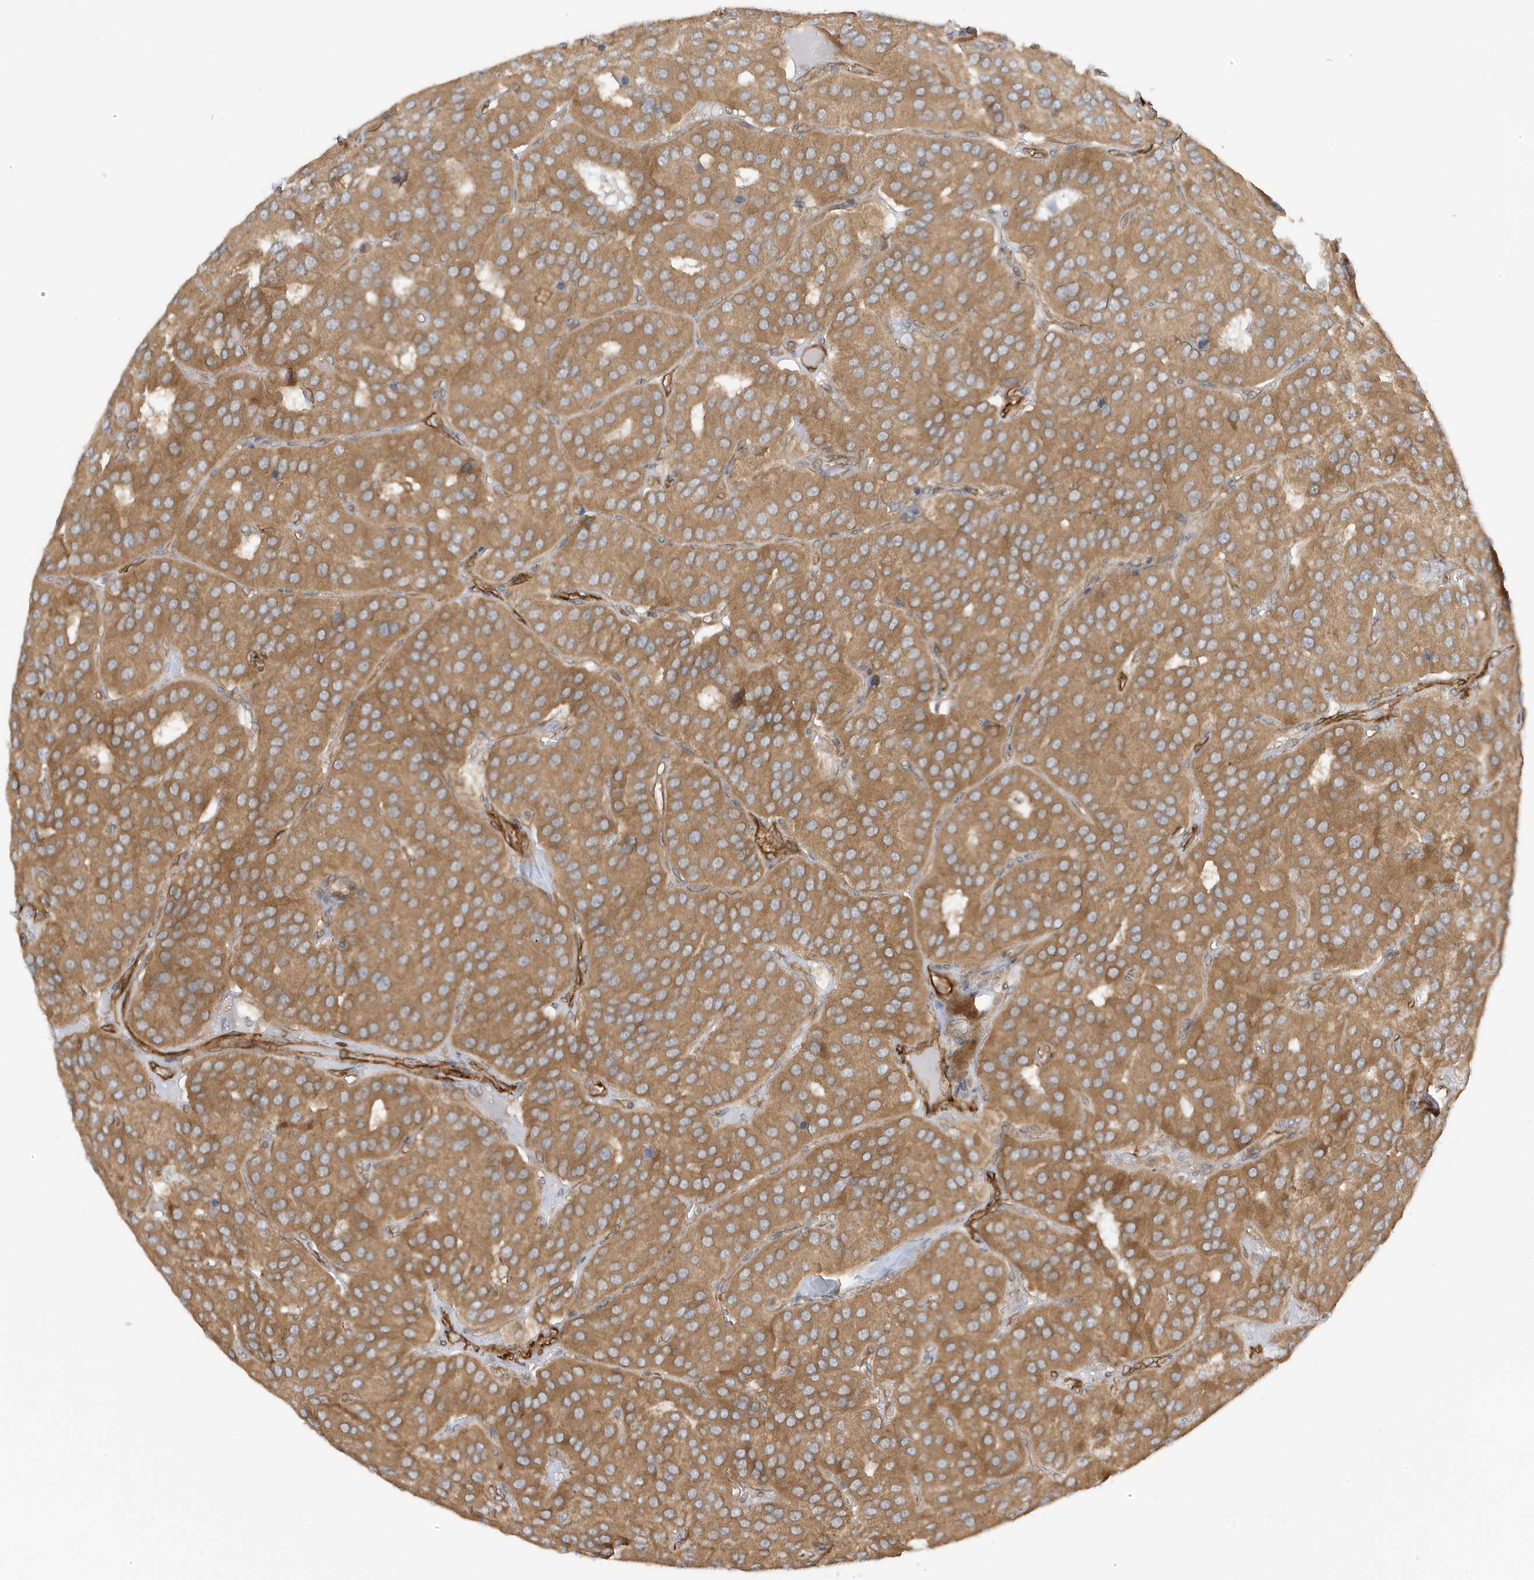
{"staining": {"intensity": "moderate", "quantity": ">75%", "location": "cytoplasmic/membranous"}, "tissue": "parathyroid gland", "cell_type": "Glandular cells", "image_type": "normal", "snomed": [{"axis": "morphology", "description": "Normal tissue, NOS"}, {"axis": "morphology", "description": "Adenoma, NOS"}, {"axis": "topography", "description": "Parathyroid gland"}], "caption": "Benign parathyroid gland demonstrates moderate cytoplasmic/membranous staining in approximately >75% of glandular cells, visualized by immunohistochemistry.", "gene": "CDC42EP3", "patient": {"sex": "female", "age": 86}}